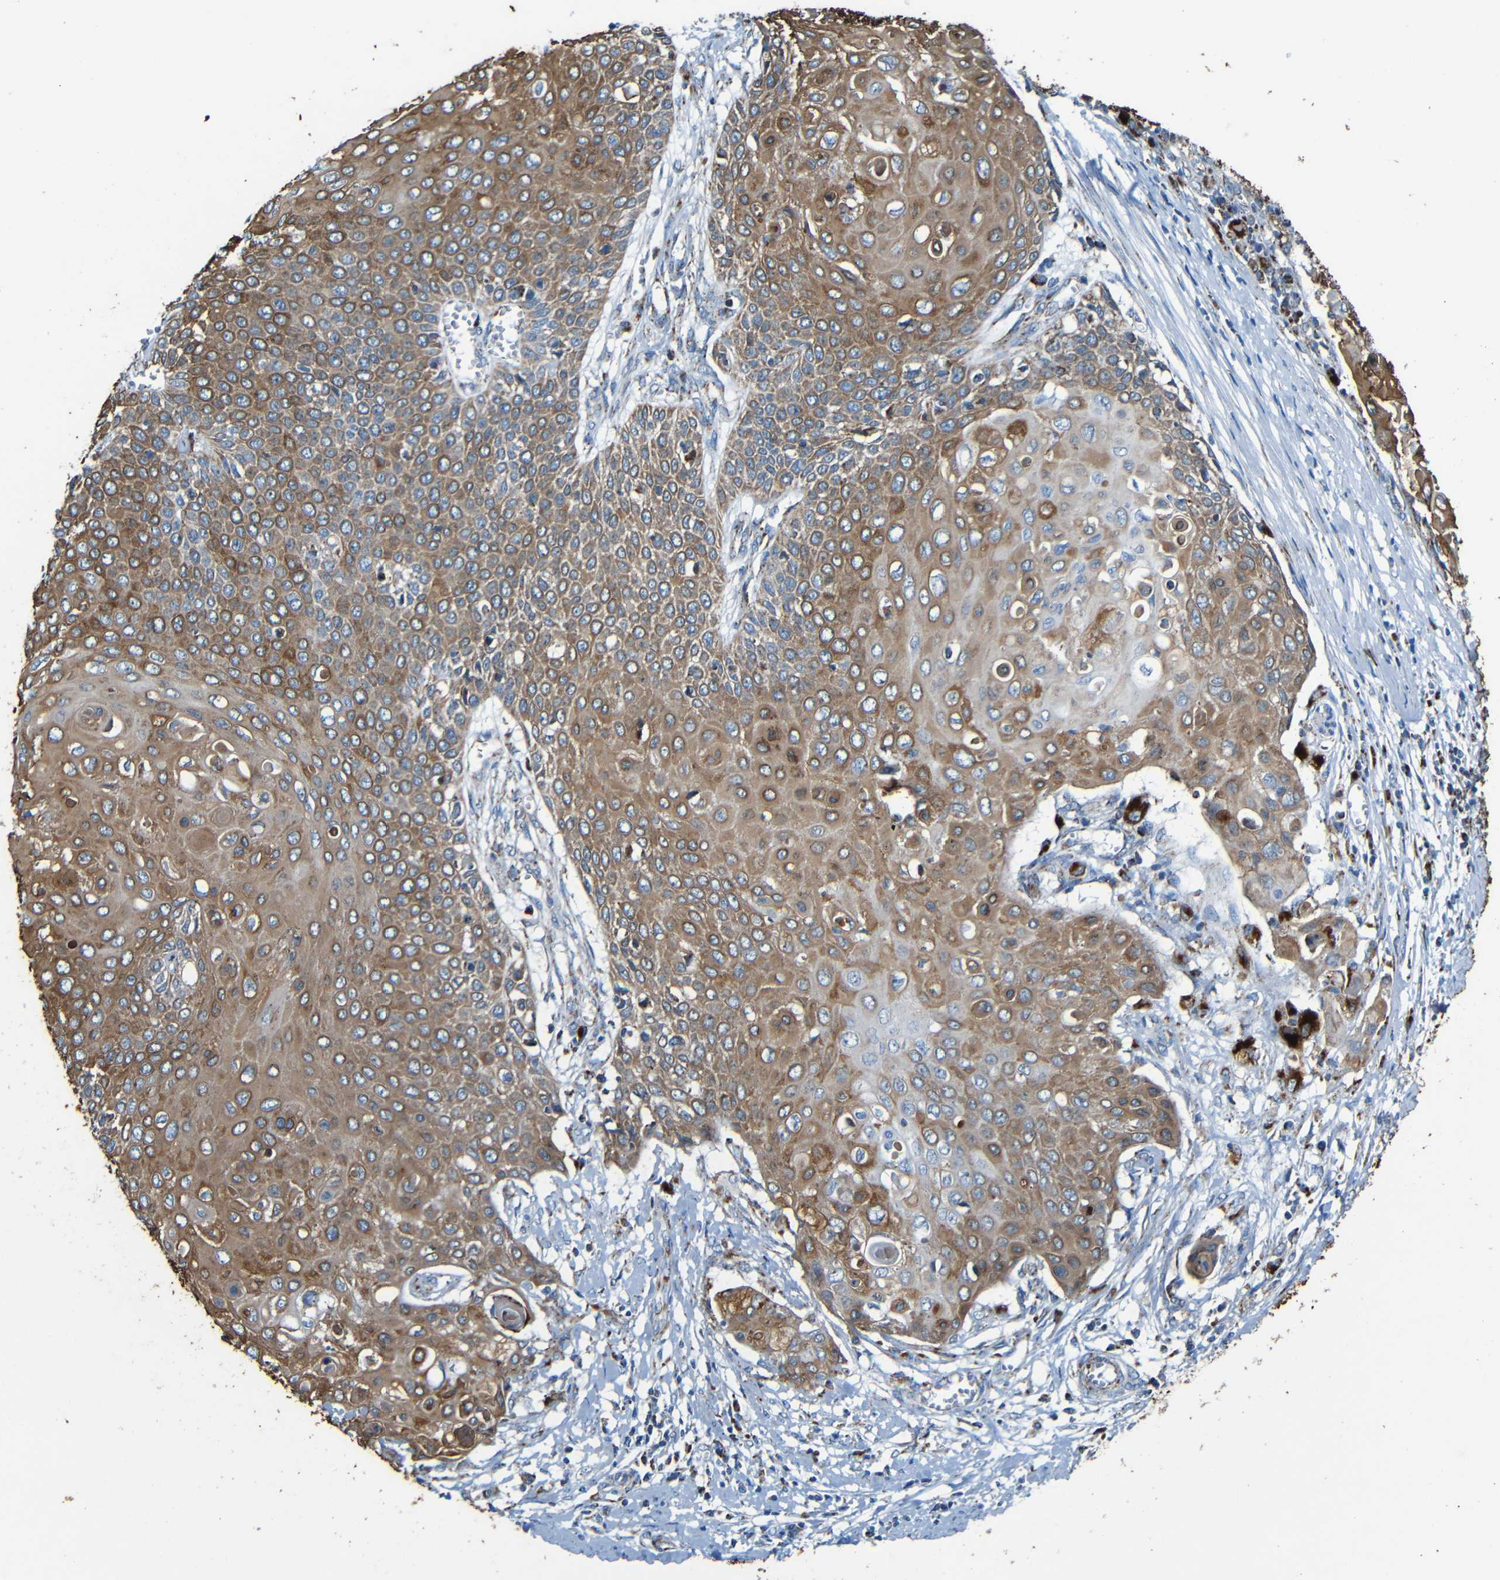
{"staining": {"intensity": "moderate", "quantity": ">75%", "location": "cytoplasmic/membranous"}, "tissue": "cervical cancer", "cell_type": "Tumor cells", "image_type": "cancer", "snomed": [{"axis": "morphology", "description": "Squamous cell carcinoma, NOS"}, {"axis": "topography", "description": "Cervix"}], "caption": "Immunohistochemistry (IHC) (DAB) staining of human cervical squamous cell carcinoma shows moderate cytoplasmic/membranous protein staining in approximately >75% of tumor cells.", "gene": "WSCD2", "patient": {"sex": "female", "age": 39}}